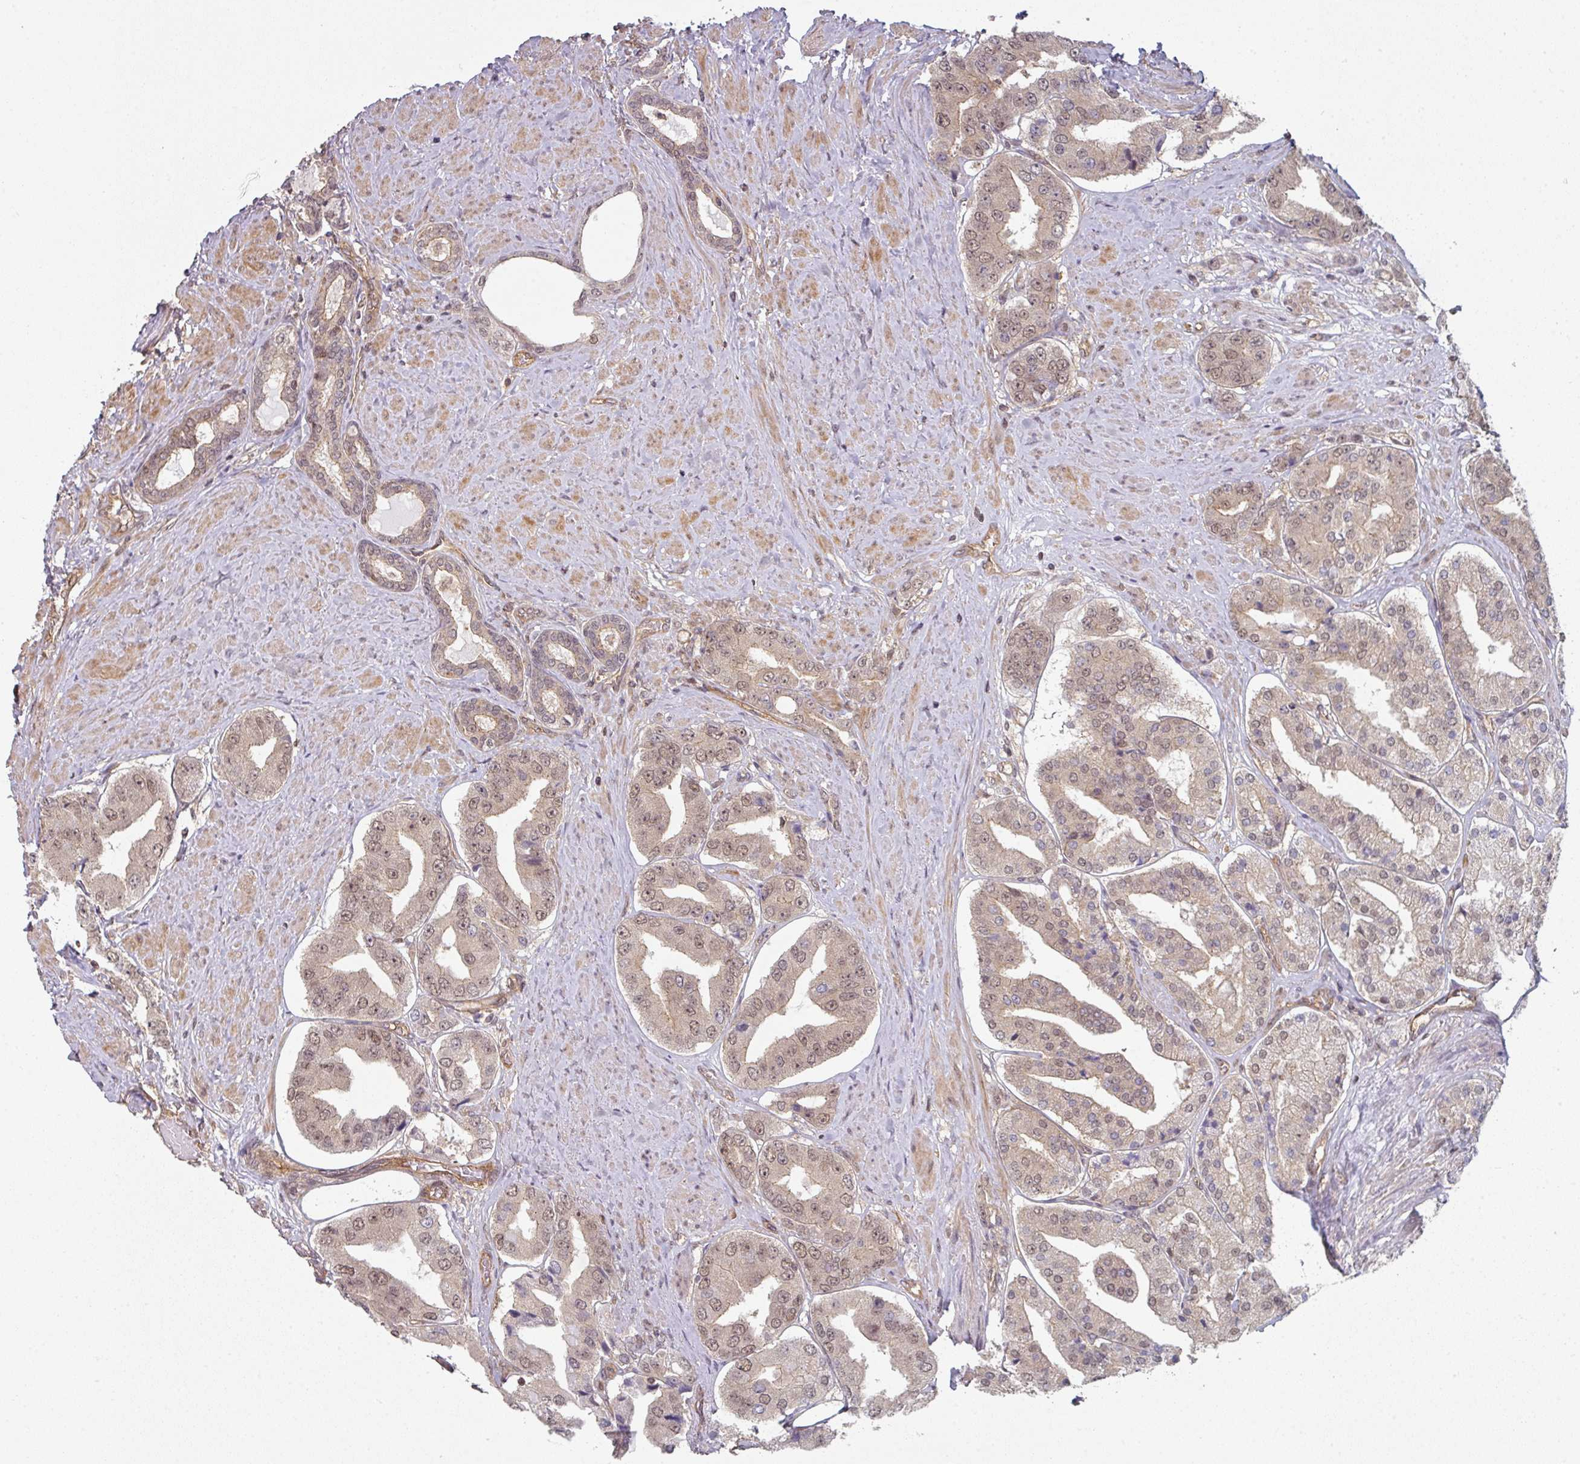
{"staining": {"intensity": "weak", "quantity": "25%-75%", "location": "nuclear"}, "tissue": "prostate cancer", "cell_type": "Tumor cells", "image_type": "cancer", "snomed": [{"axis": "morphology", "description": "Adenocarcinoma, High grade"}, {"axis": "topography", "description": "Prostate"}], "caption": "The image shows staining of prostate cancer (adenocarcinoma (high-grade)), revealing weak nuclear protein staining (brown color) within tumor cells. The protein of interest is stained brown, and the nuclei are stained in blue (DAB (3,3'-diaminobenzidine) IHC with brightfield microscopy, high magnification).", "gene": "PSME3IP1", "patient": {"sex": "male", "age": 63}}